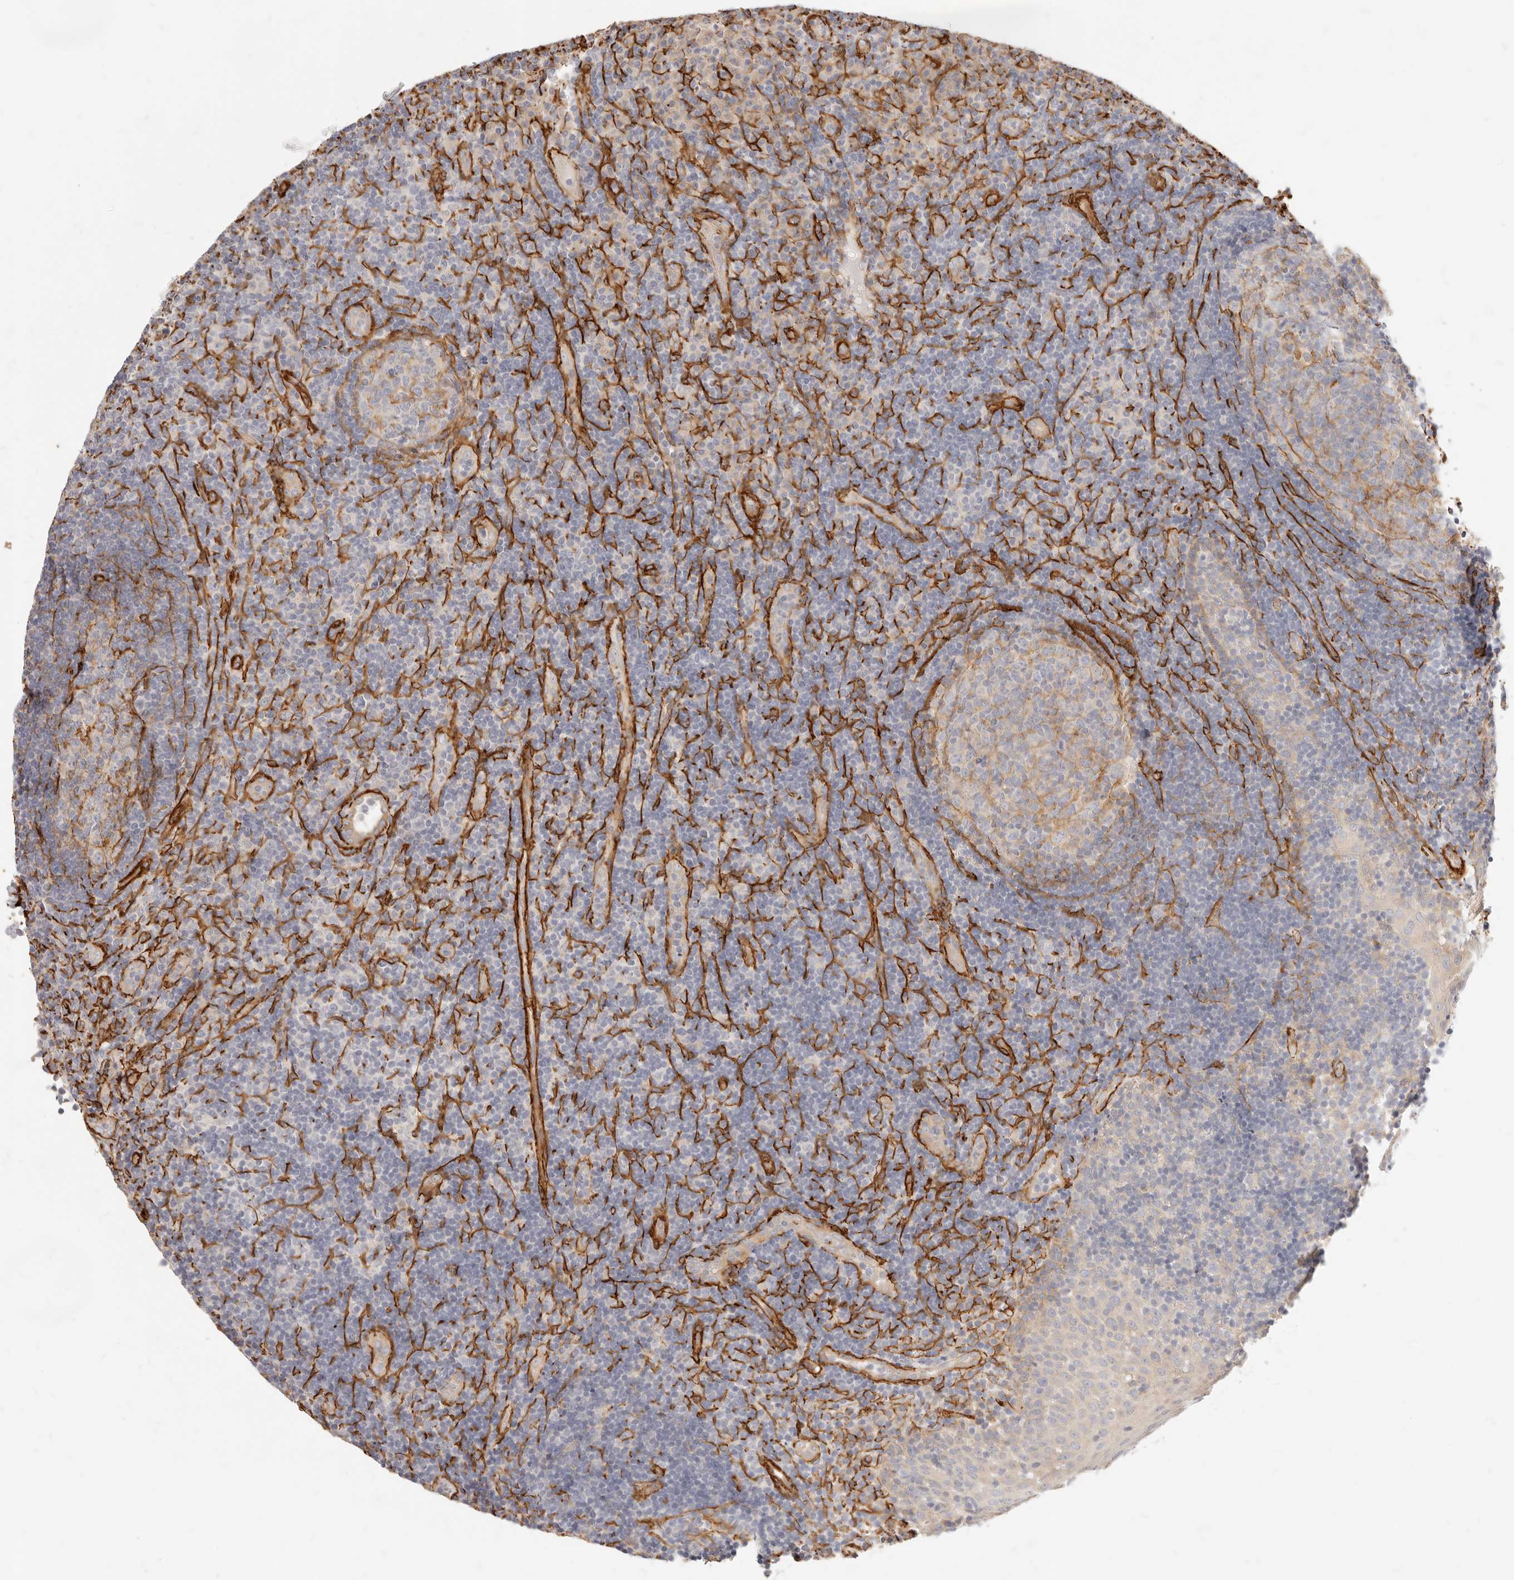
{"staining": {"intensity": "weak", "quantity": "<25%", "location": "cytoplasmic/membranous"}, "tissue": "tonsil", "cell_type": "Germinal center cells", "image_type": "normal", "snomed": [{"axis": "morphology", "description": "Normal tissue, NOS"}, {"axis": "topography", "description": "Tonsil"}], "caption": "Benign tonsil was stained to show a protein in brown. There is no significant positivity in germinal center cells. Brightfield microscopy of immunohistochemistry (IHC) stained with DAB (3,3'-diaminobenzidine) (brown) and hematoxylin (blue), captured at high magnification.", "gene": "TMTC2", "patient": {"sex": "female", "age": 40}}